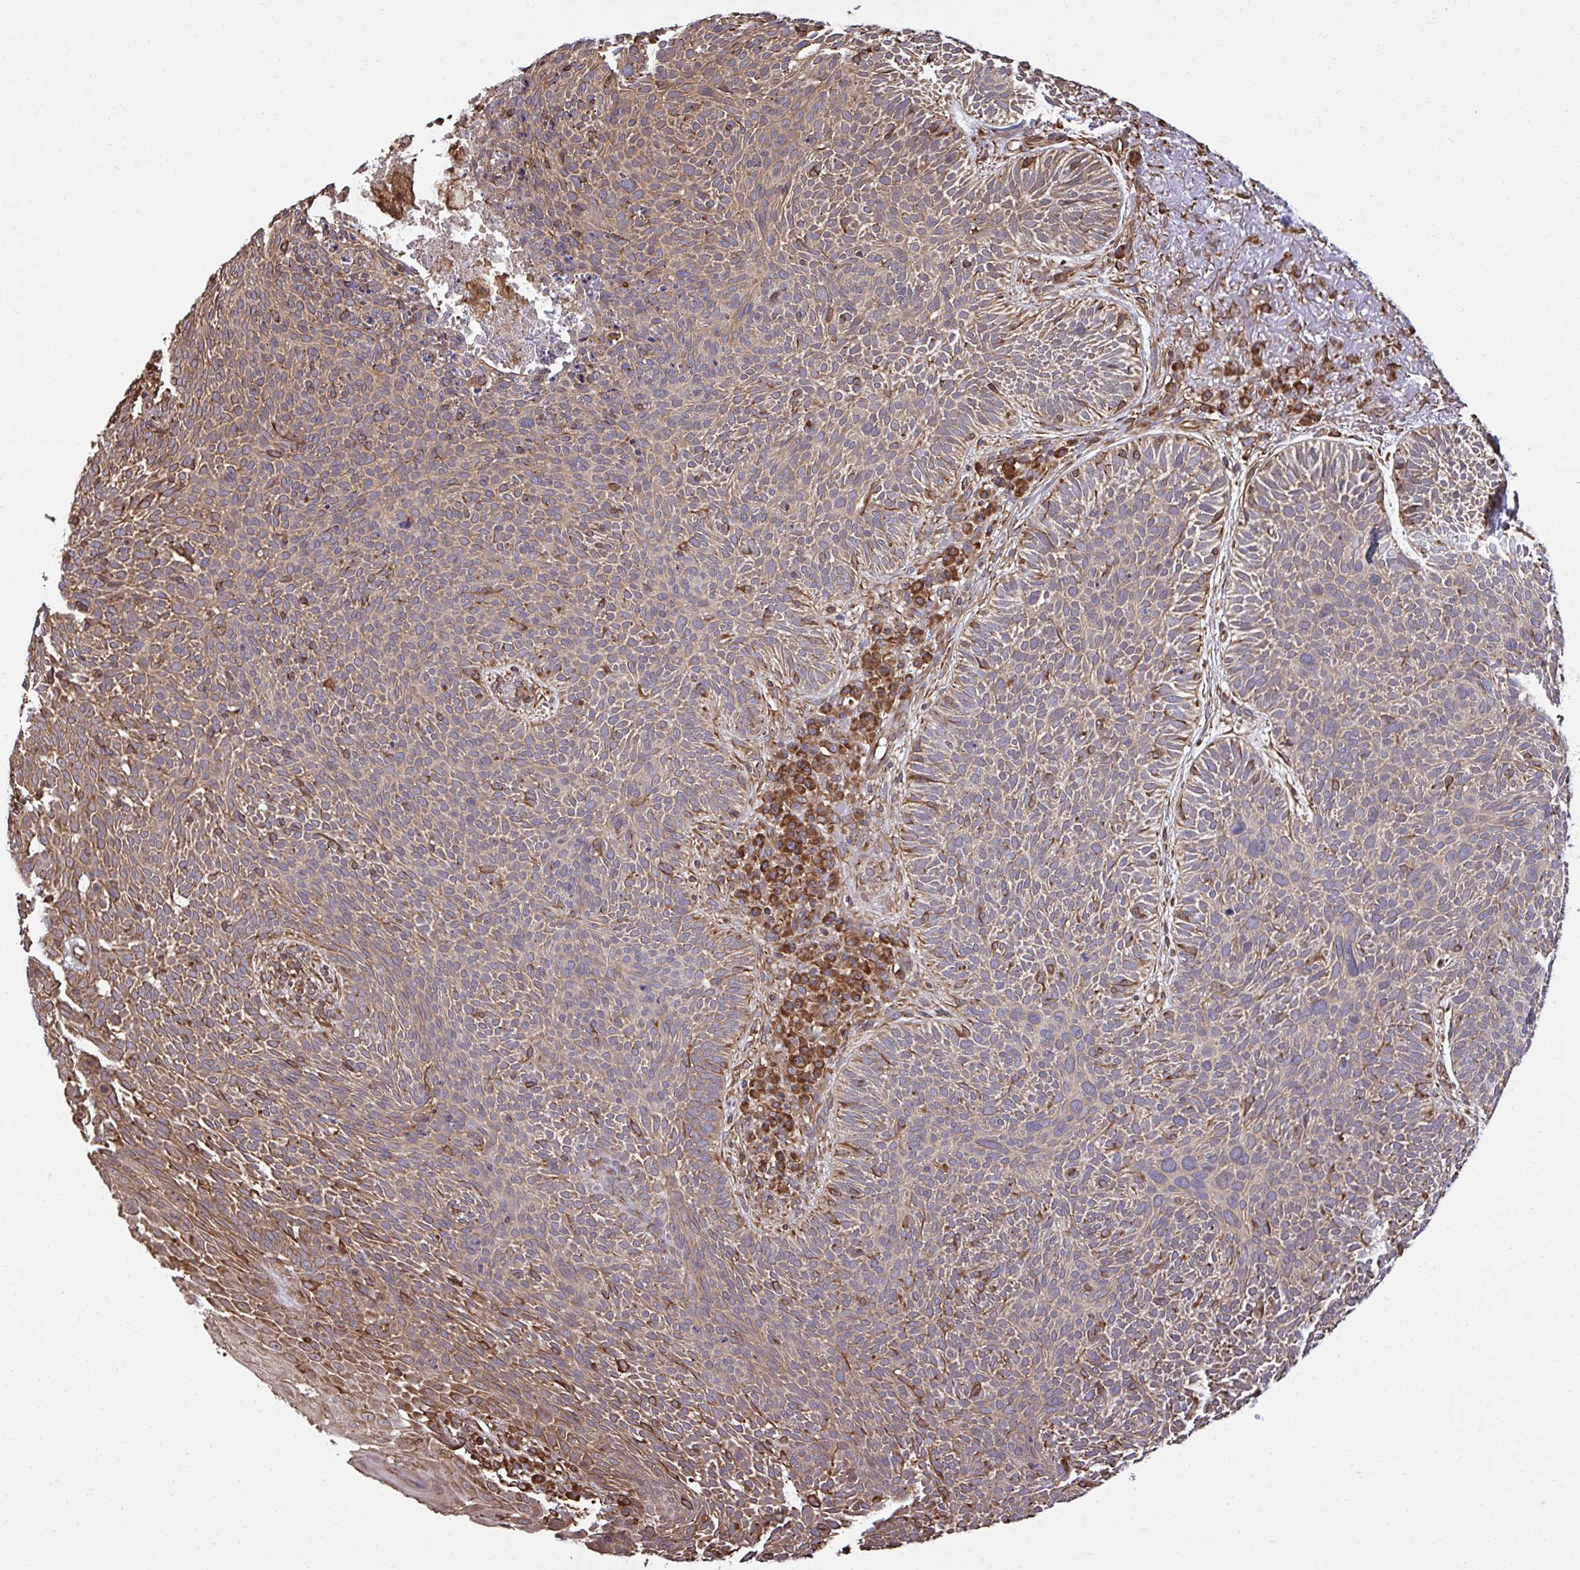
{"staining": {"intensity": "moderate", "quantity": ">75%", "location": "cytoplasmic/membranous"}, "tissue": "skin cancer", "cell_type": "Tumor cells", "image_type": "cancer", "snomed": [{"axis": "morphology", "description": "Basal cell carcinoma"}, {"axis": "topography", "description": "Skin"}, {"axis": "topography", "description": "Skin of face"}], "caption": "High-power microscopy captured an immunohistochemistry (IHC) image of skin cancer (basal cell carcinoma), revealing moderate cytoplasmic/membranous positivity in about >75% of tumor cells.", "gene": "RPS15", "patient": {"sex": "female", "age": 82}}